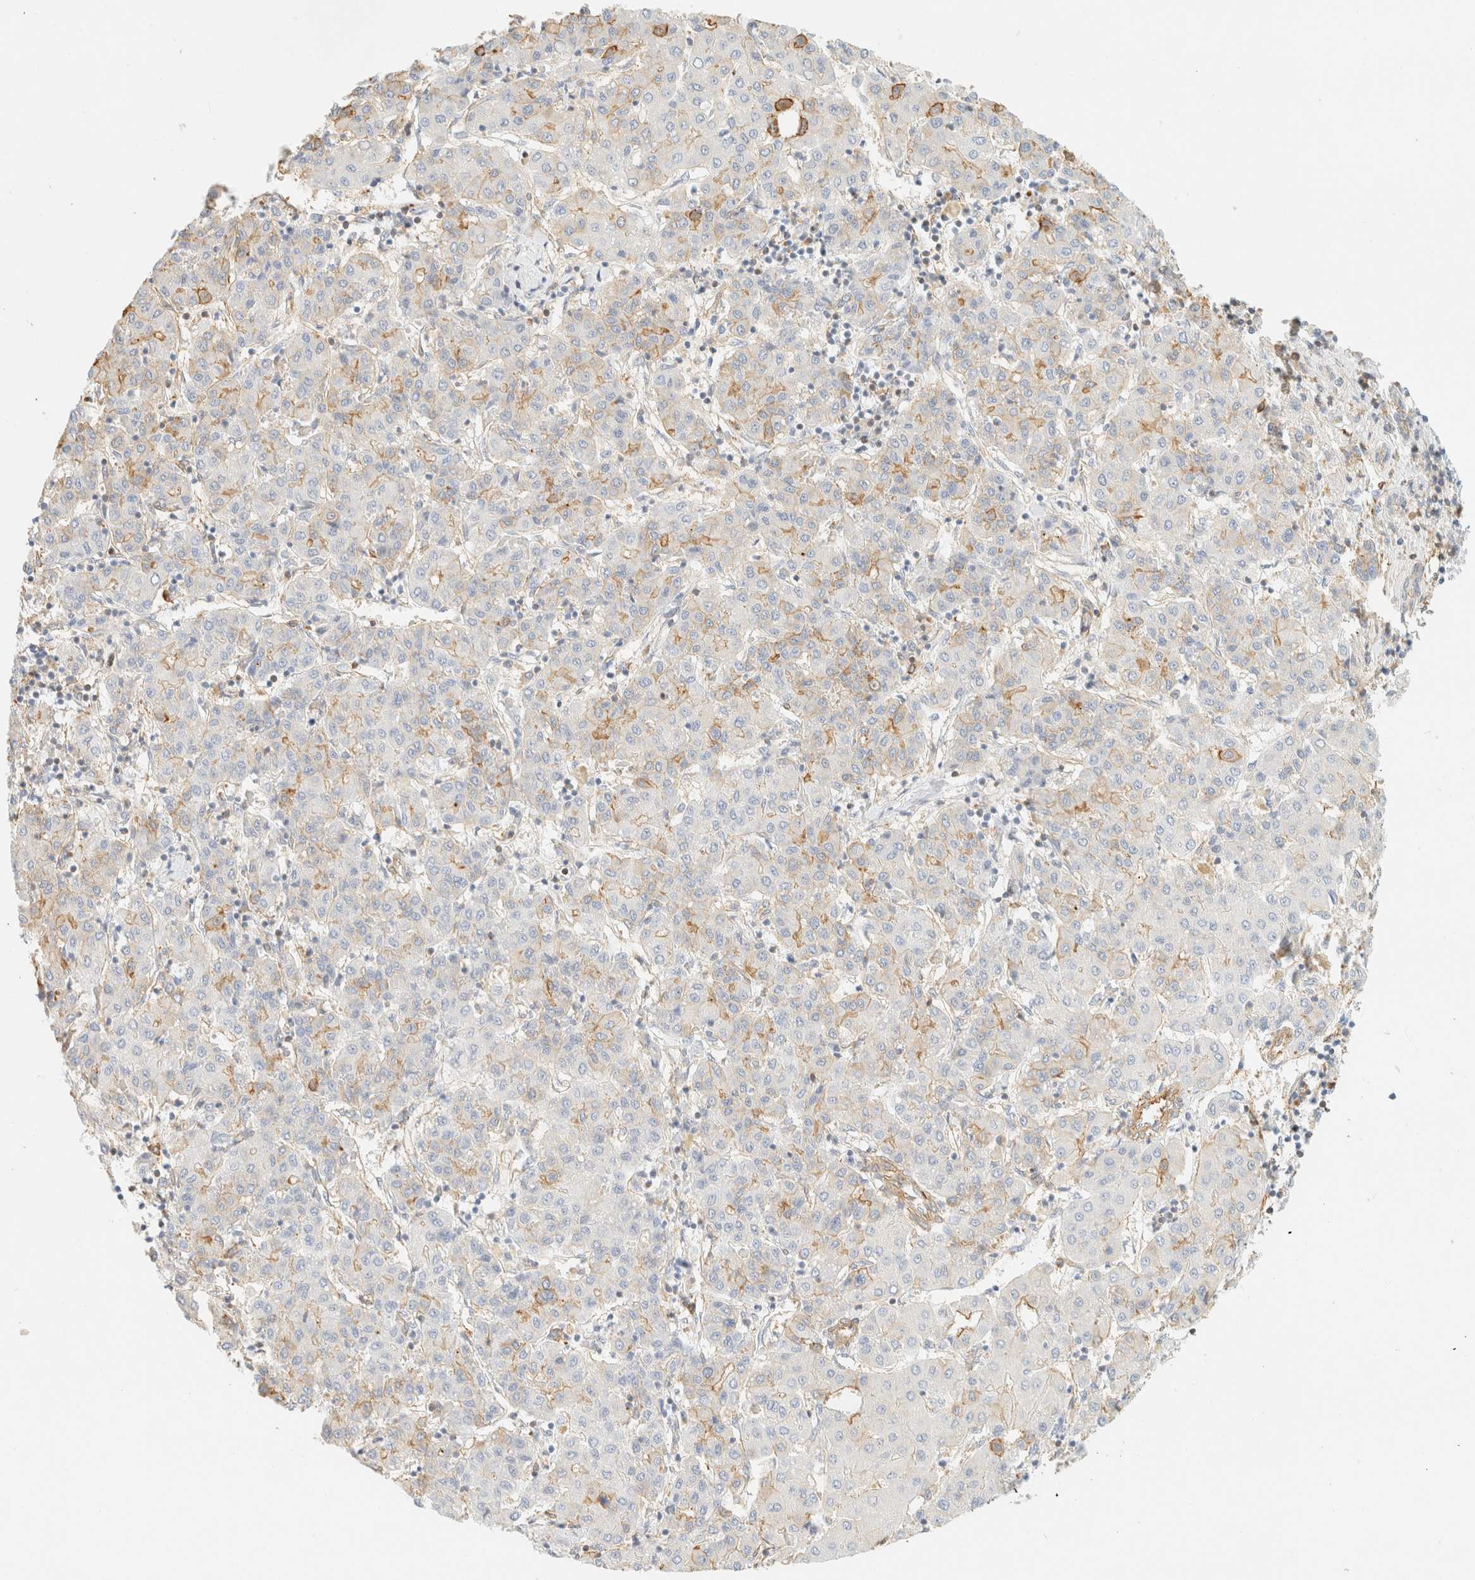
{"staining": {"intensity": "moderate", "quantity": "<25%", "location": "cytoplasmic/membranous"}, "tissue": "liver cancer", "cell_type": "Tumor cells", "image_type": "cancer", "snomed": [{"axis": "morphology", "description": "Carcinoma, Hepatocellular, NOS"}, {"axis": "topography", "description": "Liver"}], "caption": "Protein analysis of liver cancer tissue demonstrates moderate cytoplasmic/membranous expression in about <25% of tumor cells. (DAB IHC, brown staining for protein, blue staining for nuclei).", "gene": "OTOP2", "patient": {"sex": "male", "age": 65}}